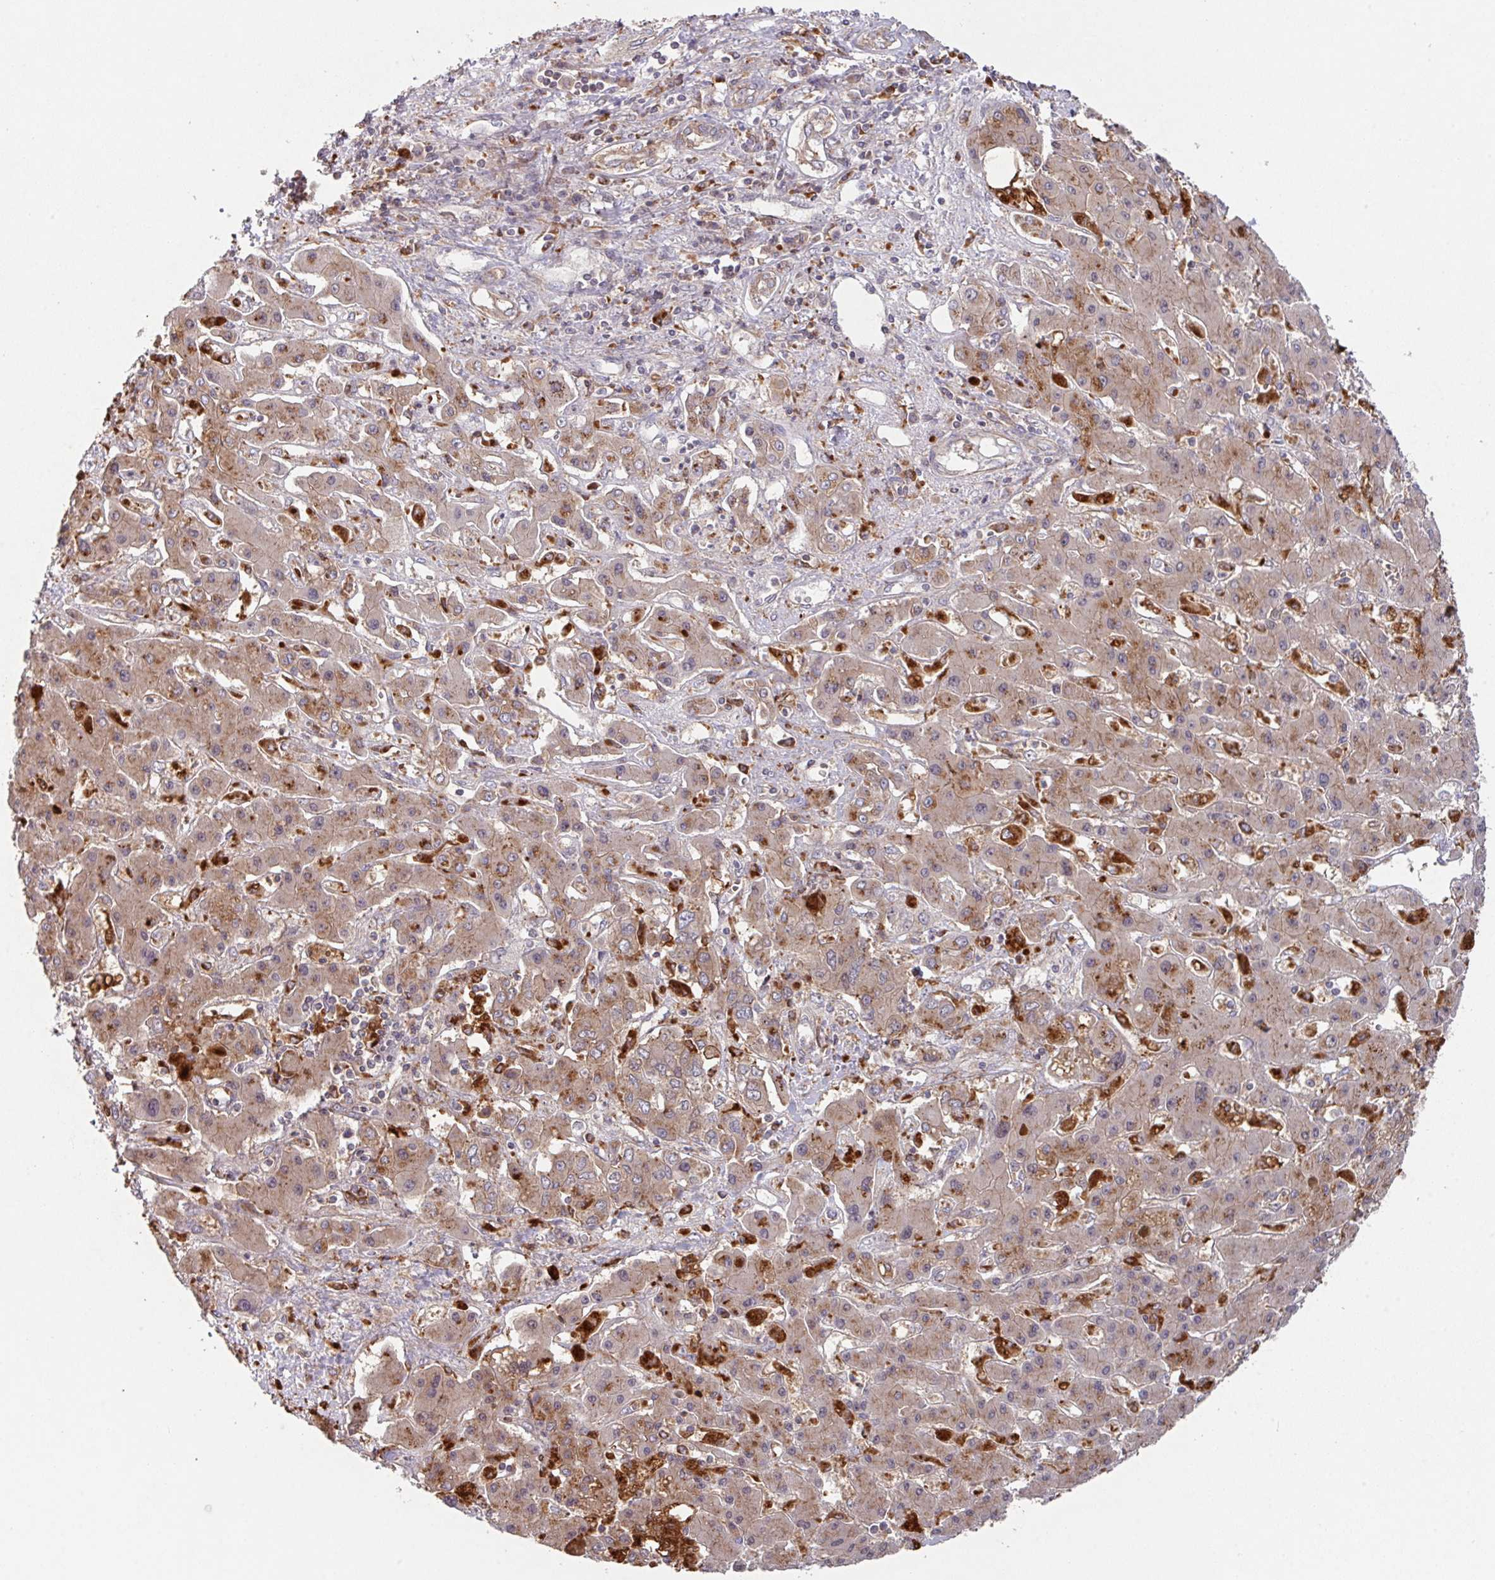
{"staining": {"intensity": "moderate", "quantity": "25%-75%", "location": "cytoplasmic/membranous"}, "tissue": "liver cancer", "cell_type": "Tumor cells", "image_type": "cancer", "snomed": [{"axis": "morphology", "description": "Cholangiocarcinoma"}, {"axis": "topography", "description": "Liver"}], "caption": "Immunohistochemistry micrograph of neoplastic tissue: liver cancer (cholangiocarcinoma) stained using immunohistochemistry (IHC) demonstrates medium levels of moderate protein expression localized specifically in the cytoplasmic/membranous of tumor cells, appearing as a cytoplasmic/membranous brown color.", "gene": "TRIM14", "patient": {"sex": "male", "age": 67}}